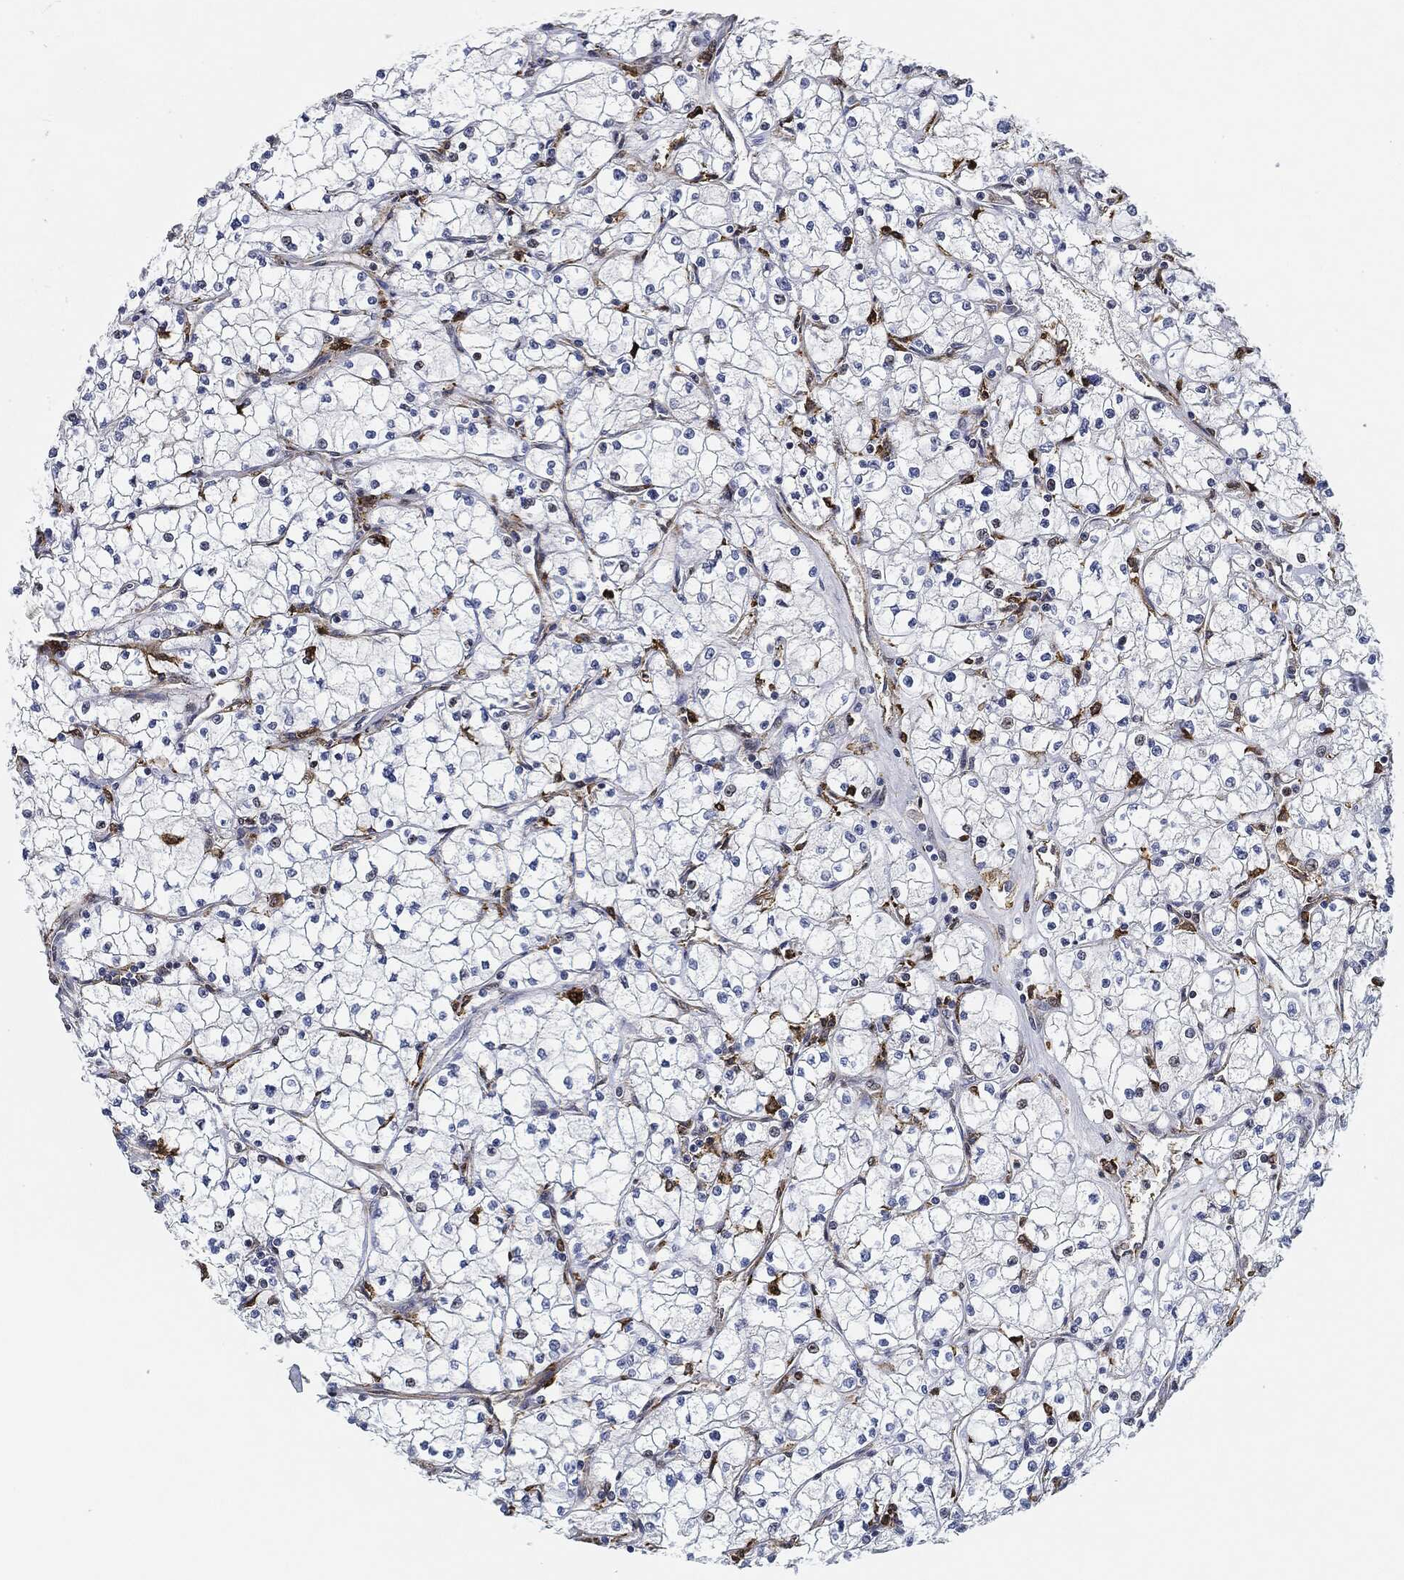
{"staining": {"intensity": "negative", "quantity": "none", "location": "none"}, "tissue": "renal cancer", "cell_type": "Tumor cells", "image_type": "cancer", "snomed": [{"axis": "morphology", "description": "Adenocarcinoma, NOS"}, {"axis": "topography", "description": "Kidney"}], "caption": "Adenocarcinoma (renal) stained for a protein using IHC reveals no expression tumor cells.", "gene": "NANOS3", "patient": {"sex": "male", "age": 67}}